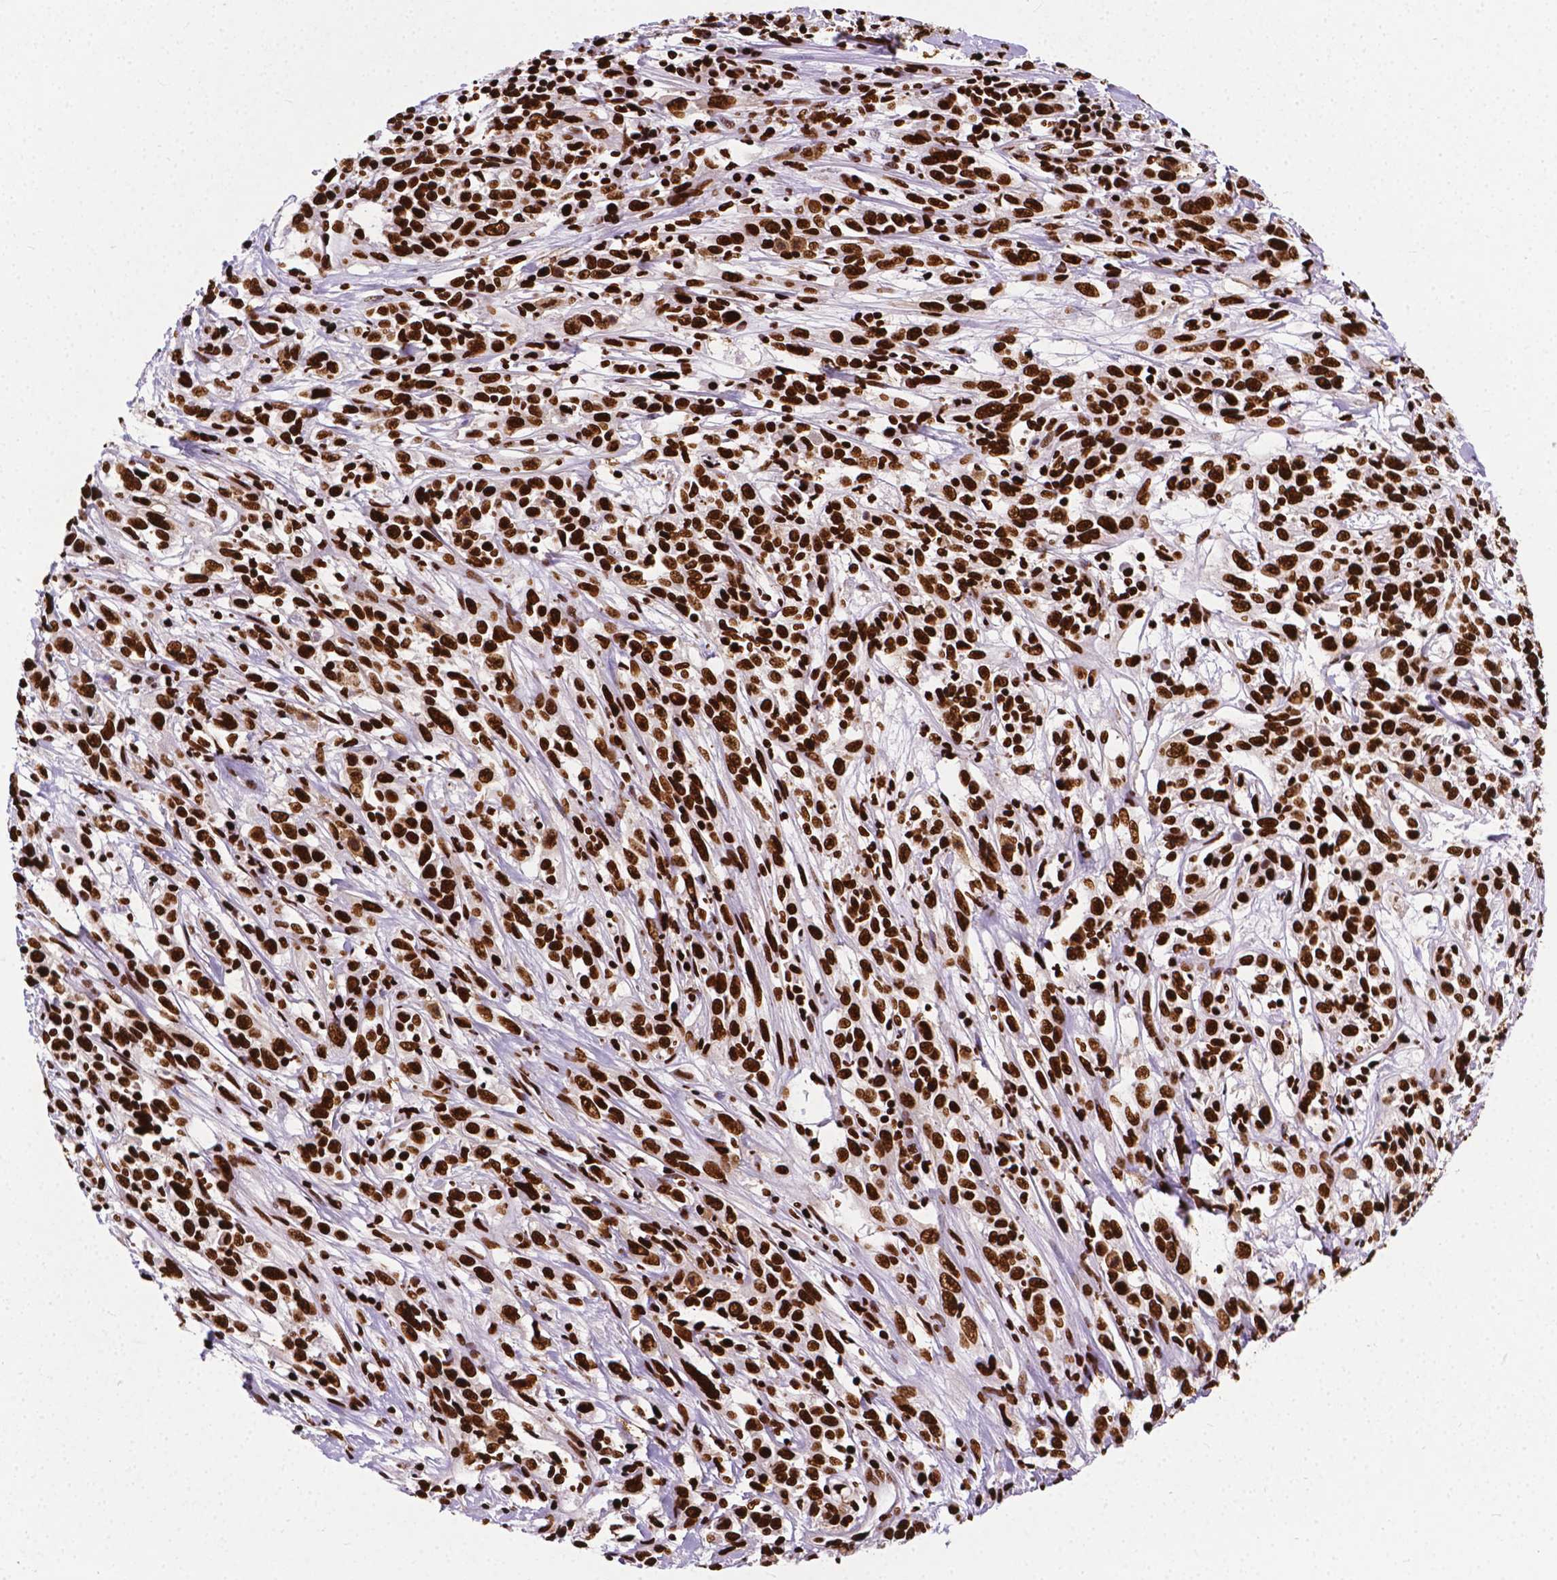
{"staining": {"intensity": "strong", "quantity": ">75%", "location": "nuclear"}, "tissue": "cervical cancer", "cell_type": "Tumor cells", "image_type": "cancer", "snomed": [{"axis": "morphology", "description": "Adenocarcinoma, NOS"}, {"axis": "topography", "description": "Cervix"}], "caption": "Immunohistochemistry (IHC) of cervical cancer (adenocarcinoma) demonstrates high levels of strong nuclear expression in approximately >75% of tumor cells. Nuclei are stained in blue.", "gene": "SMIM5", "patient": {"sex": "female", "age": 40}}